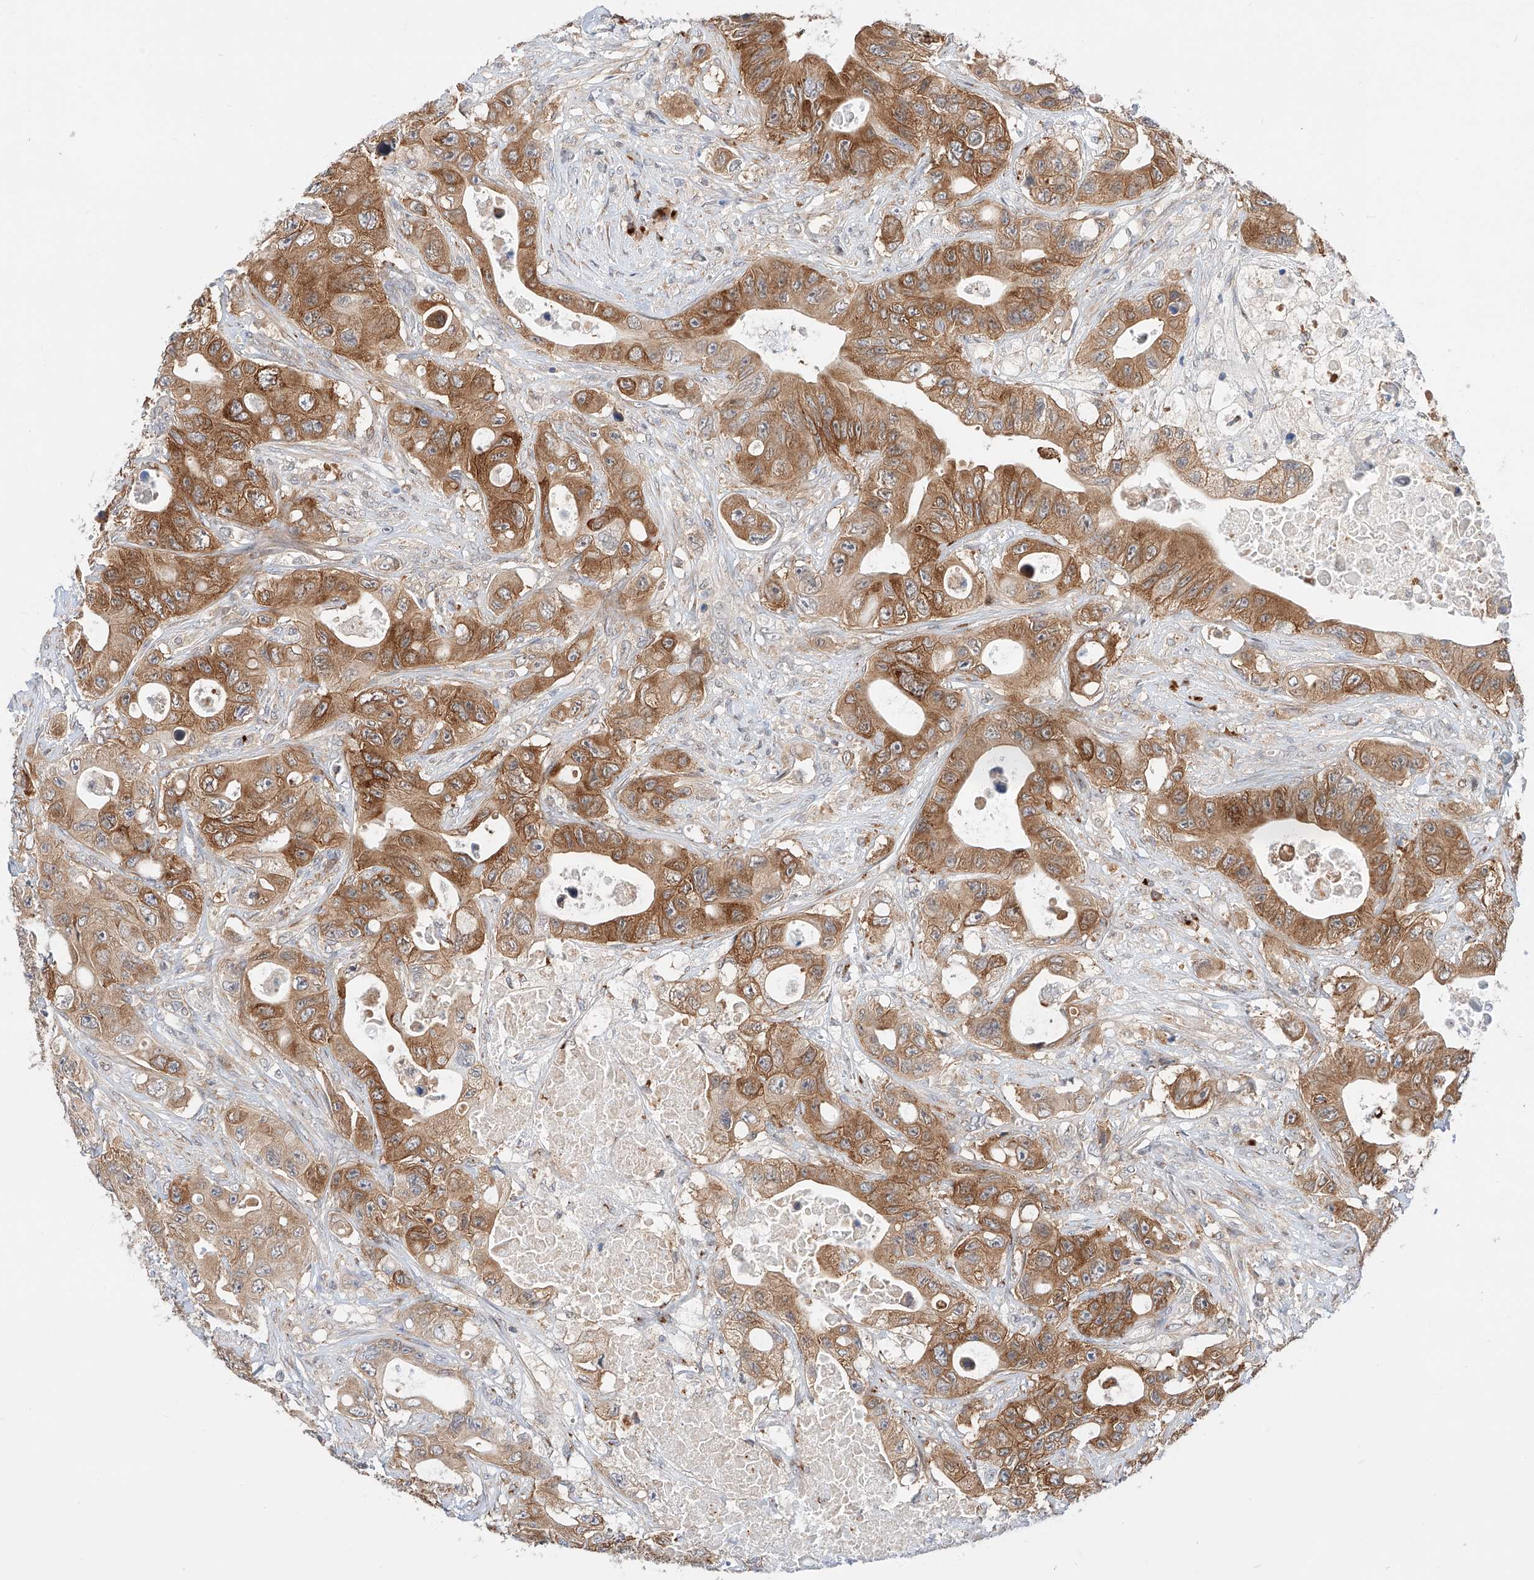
{"staining": {"intensity": "moderate", "quantity": ">75%", "location": "cytoplasmic/membranous"}, "tissue": "colorectal cancer", "cell_type": "Tumor cells", "image_type": "cancer", "snomed": [{"axis": "morphology", "description": "Adenocarcinoma, NOS"}, {"axis": "topography", "description": "Colon"}], "caption": "Immunohistochemistry (IHC) staining of adenocarcinoma (colorectal), which reveals medium levels of moderate cytoplasmic/membranous expression in about >75% of tumor cells indicating moderate cytoplasmic/membranous protein positivity. The staining was performed using DAB (brown) for protein detection and nuclei were counterstained in hematoxylin (blue).", "gene": "CARMIL1", "patient": {"sex": "female", "age": 46}}